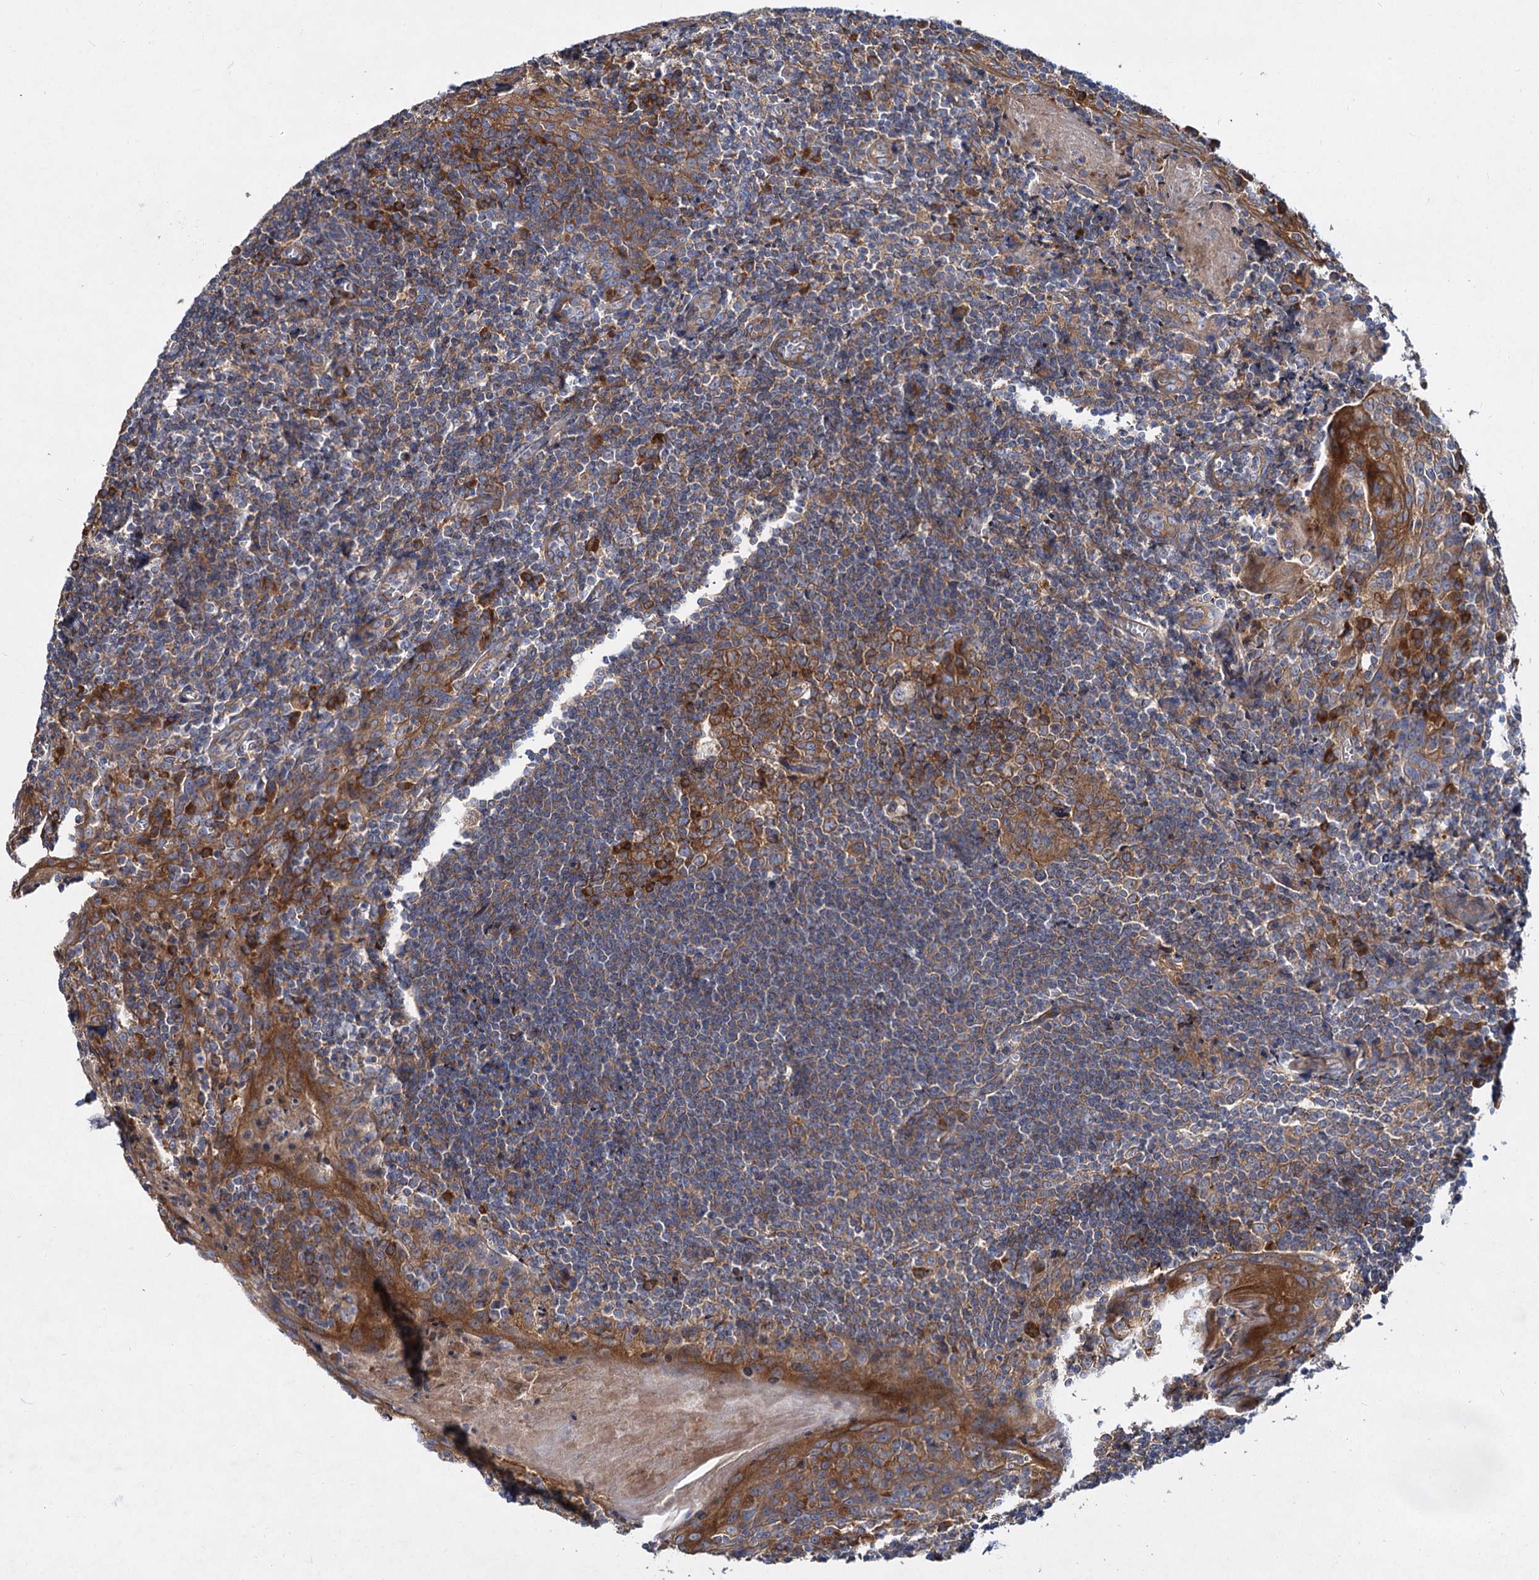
{"staining": {"intensity": "moderate", "quantity": ">75%", "location": "cytoplasmic/membranous"}, "tissue": "tonsil", "cell_type": "Germinal center cells", "image_type": "normal", "snomed": [{"axis": "morphology", "description": "Normal tissue, NOS"}, {"axis": "topography", "description": "Tonsil"}], "caption": "Germinal center cells demonstrate medium levels of moderate cytoplasmic/membranous expression in approximately >75% of cells in benign human tonsil.", "gene": "ALKBH7", "patient": {"sex": "male", "age": 27}}